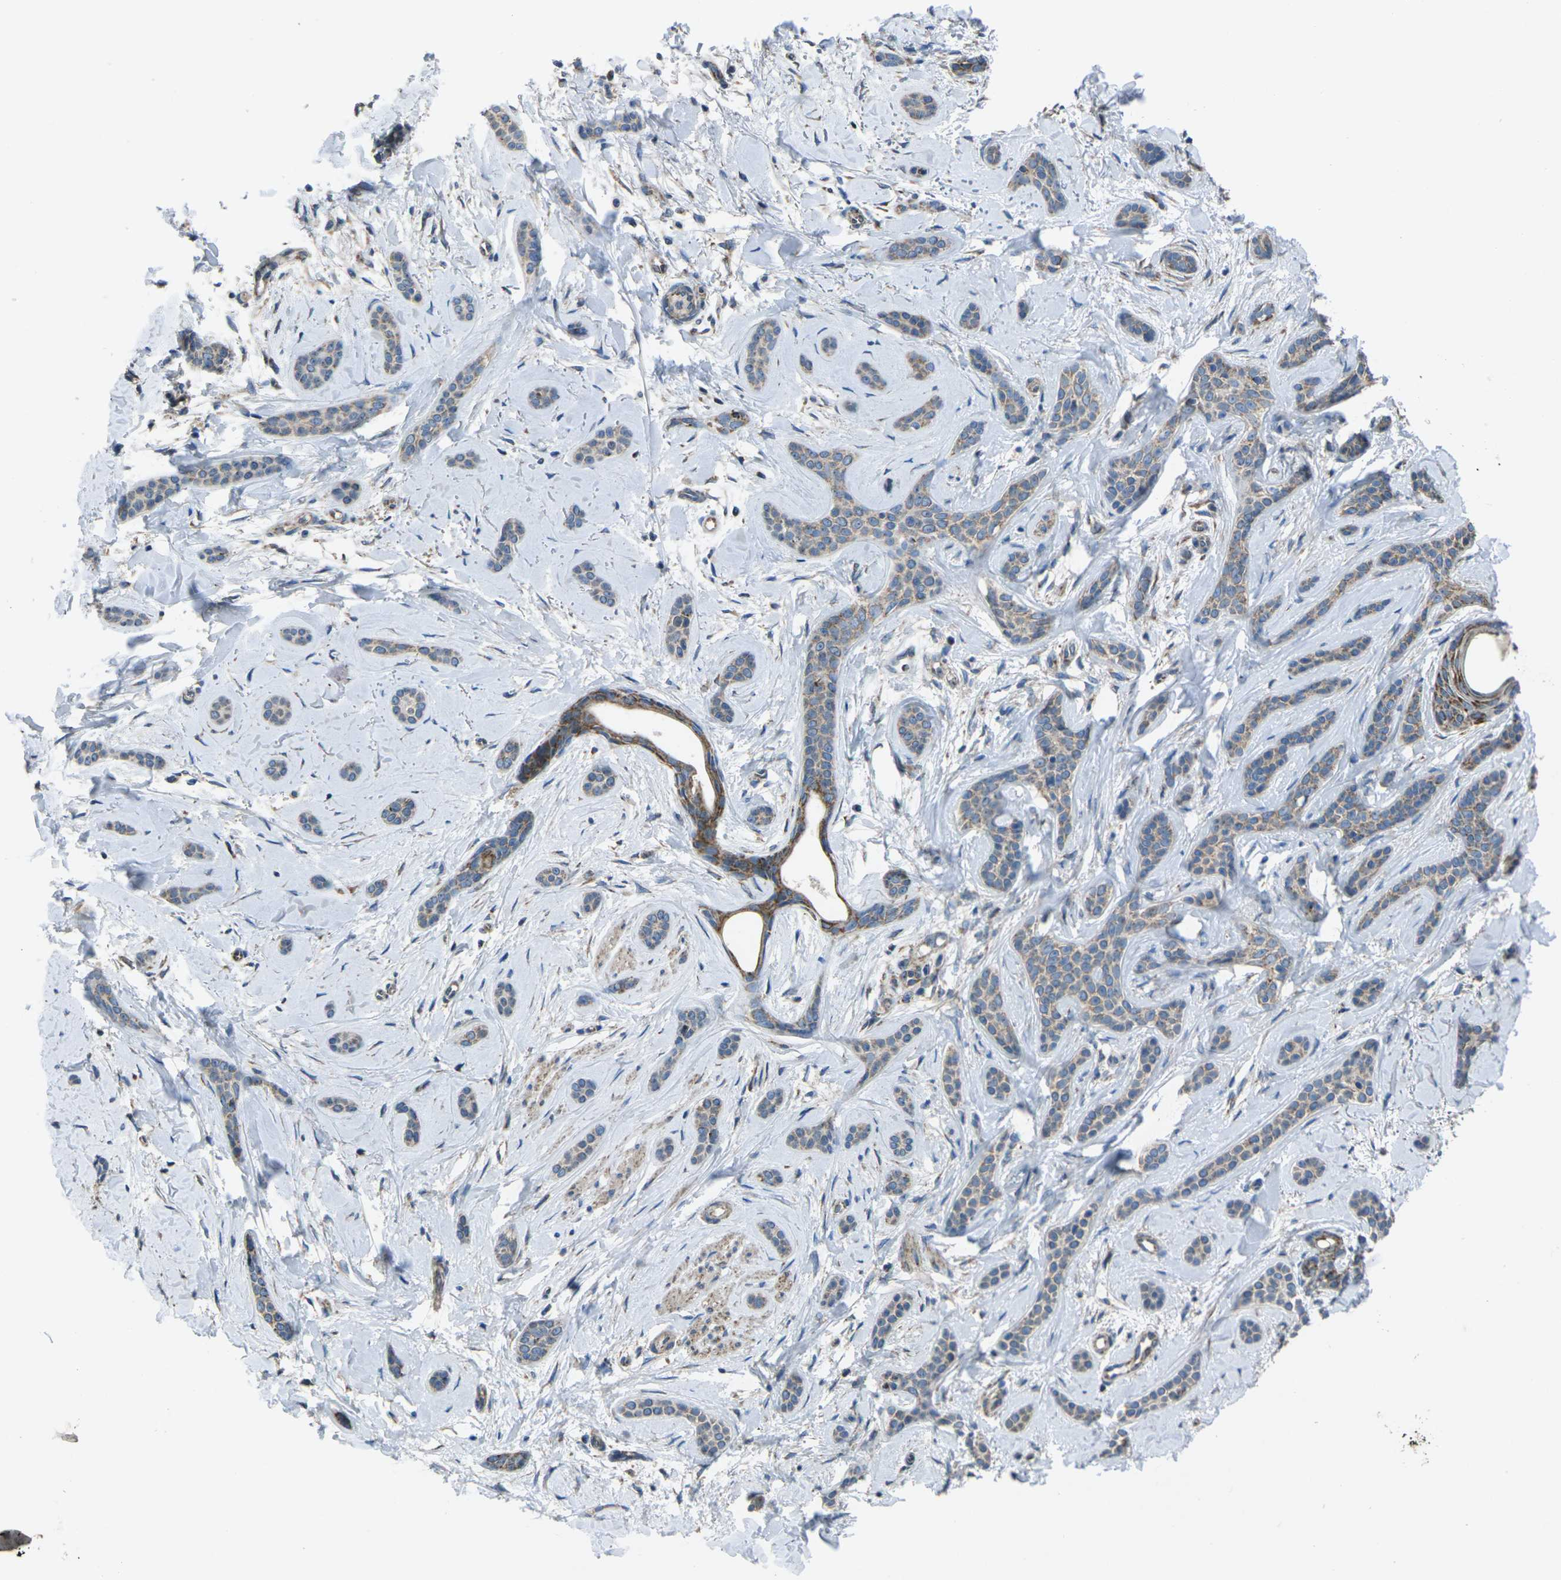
{"staining": {"intensity": "weak", "quantity": ">75%", "location": "cytoplasmic/membranous"}, "tissue": "skin cancer", "cell_type": "Tumor cells", "image_type": "cancer", "snomed": [{"axis": "morphology", "description": "Basal cell carcinoma"}, {"axis": "morphology", "description": "Adnexal tumor, benign"}, {"axis": "topography", "description": "Skin"}], "caption": "Skin cancer (benign adnexal tumor) tissue shows weak cytoplasmic/membranous positivity in about >75% of tumor cells, visualized by immunohistochemistry.", "gene": "TMEM120B", "patient": {"sex": "female", "age": 42}}